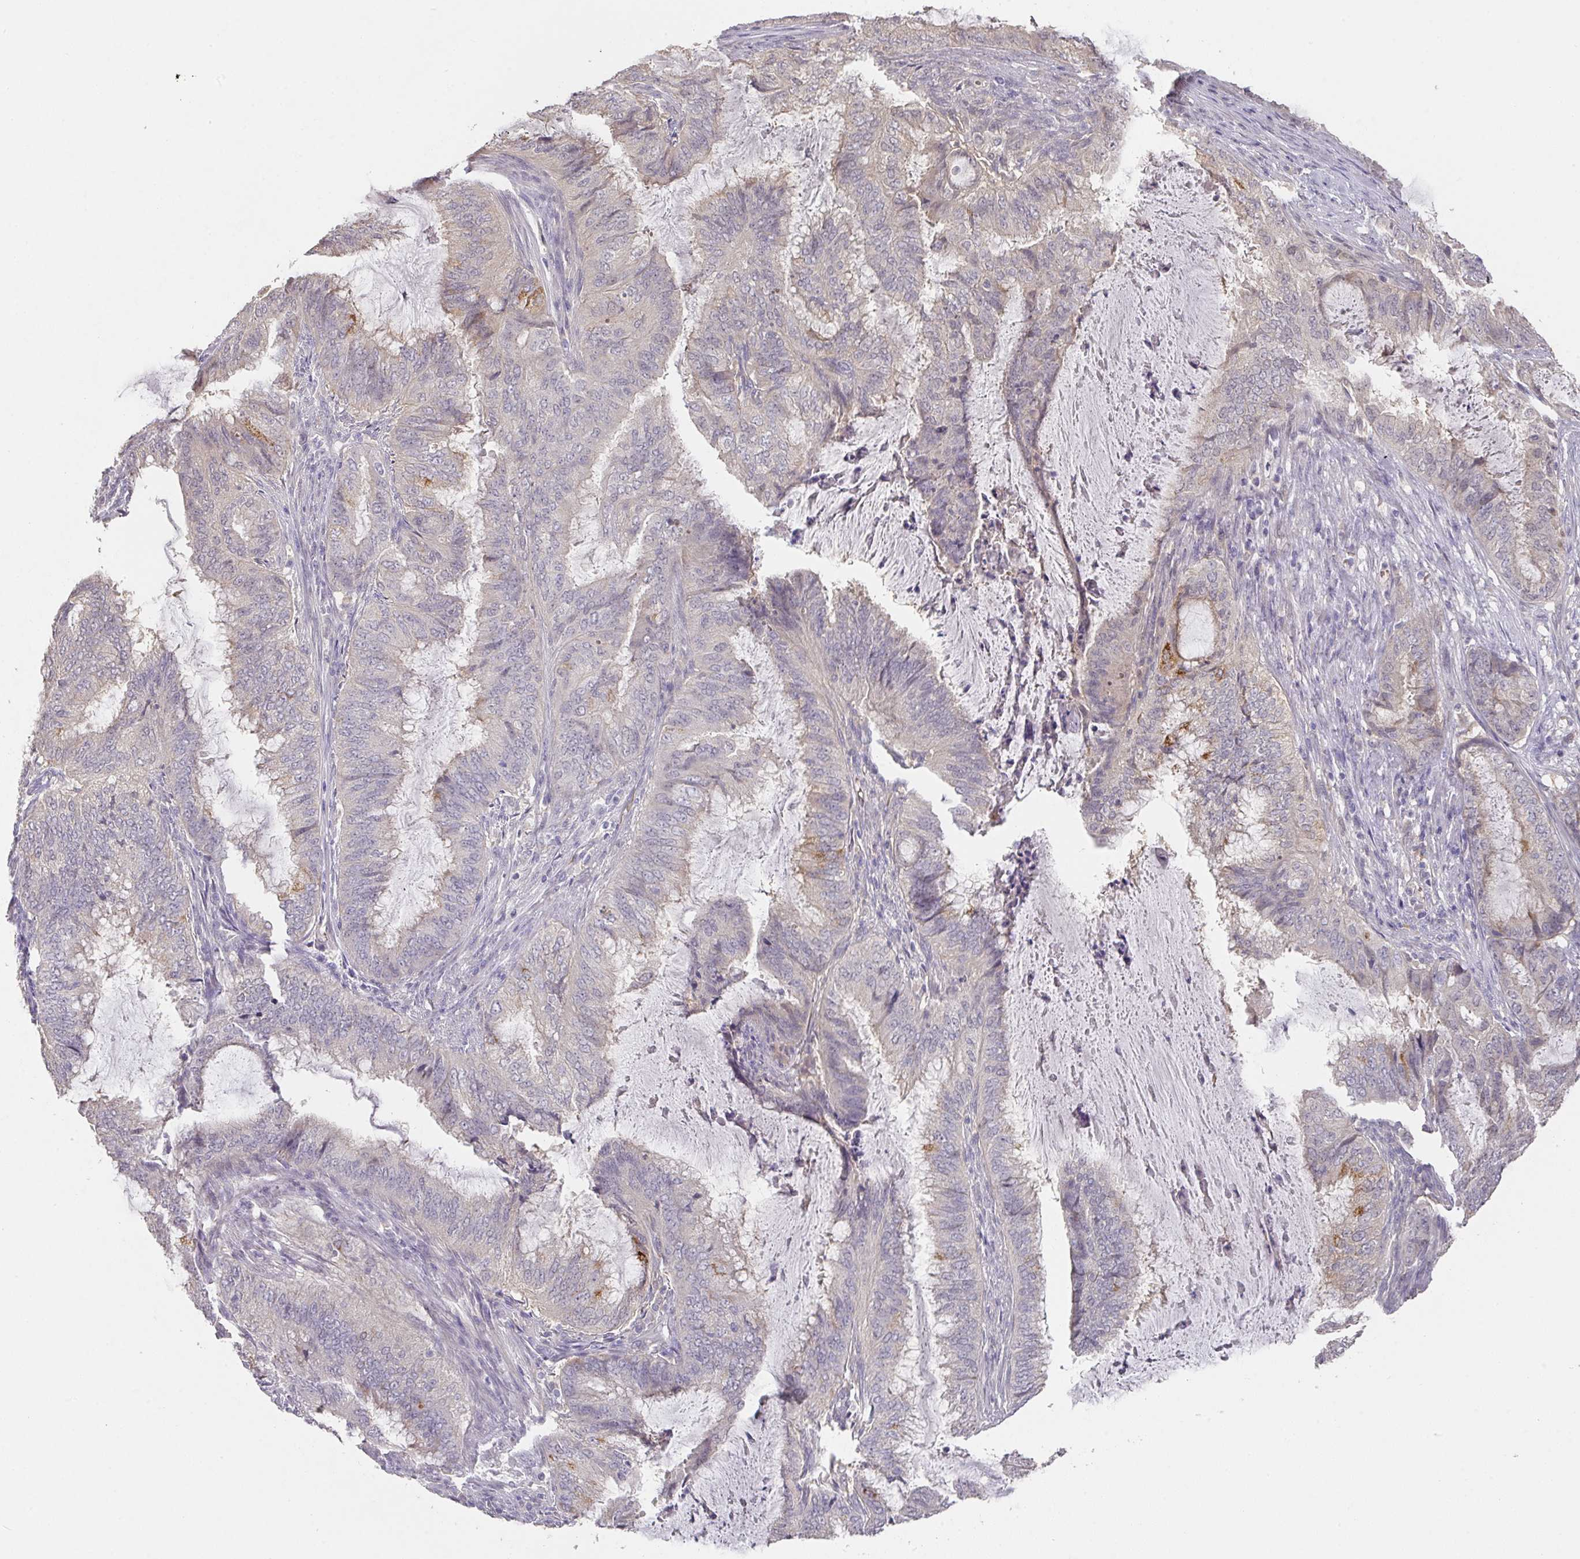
{"staining": {"intensity": "moderate", "quantity": "<25%", "location": "cytoplasmic/membranous"}, "tissue": "endometrial cancer", "cell_type": "Tumor cells", "image_type": "cancer", "snomed": [{"axis": "morphology", "description": "Adenocarcinoma, NOS"}, {"axis": "topography", "description": "Endometrium"}], "caption": "Immunohistochemistry (DAB) staining of human adenocarcinoma (endometrial) displays moderate cytoplasmic/membranous protein expression in about <25% of tumor cells. (IHC, brightfield microscopy, high magnification).", "gene": "FOXN4", "patient": {"sex": "female", "age": 51}}